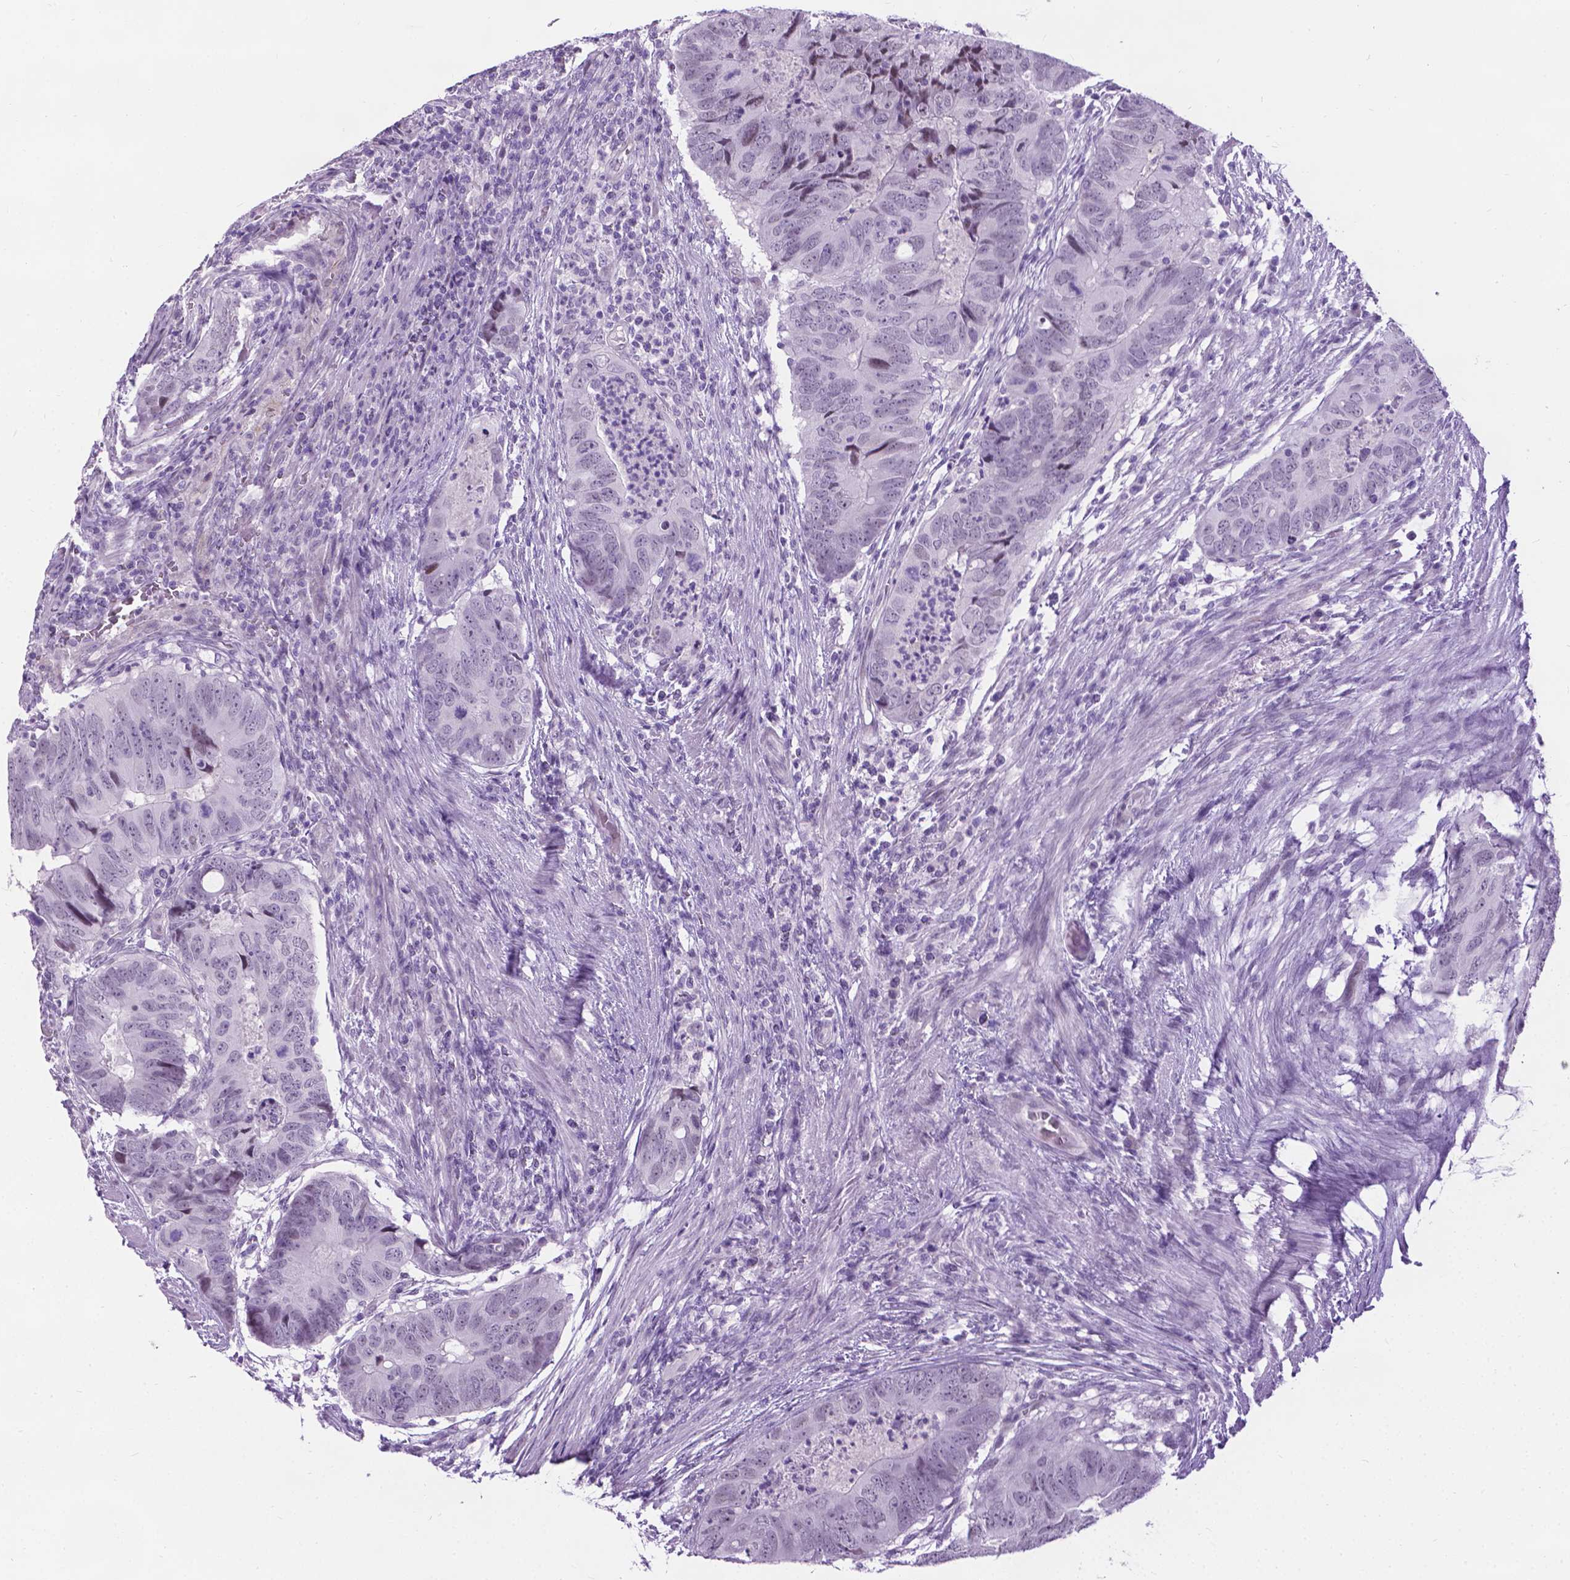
{"staining": {"intensity": "negative", "quantity": "none", "location": "none"}, "tissue": "colorectal cancer", "cell_type": "Tumor cells", "image_type": "cancer", "snomed": [{"axis": "morphology", "description": "Adenocarcinoma, NOS"}, {"axis": "topography", "description": "Colon"}], "caption": "This is a image of immunohistochemistry (IHC) staining of colorectal cancer, which shows no positivity in tumor cells. (DAB (3,3'-diaminobenzidine) immunohistochemistry with hematoxylin counter stain).", "gene": "PROB1", "patient": {"sex": "male", "age": 79}}